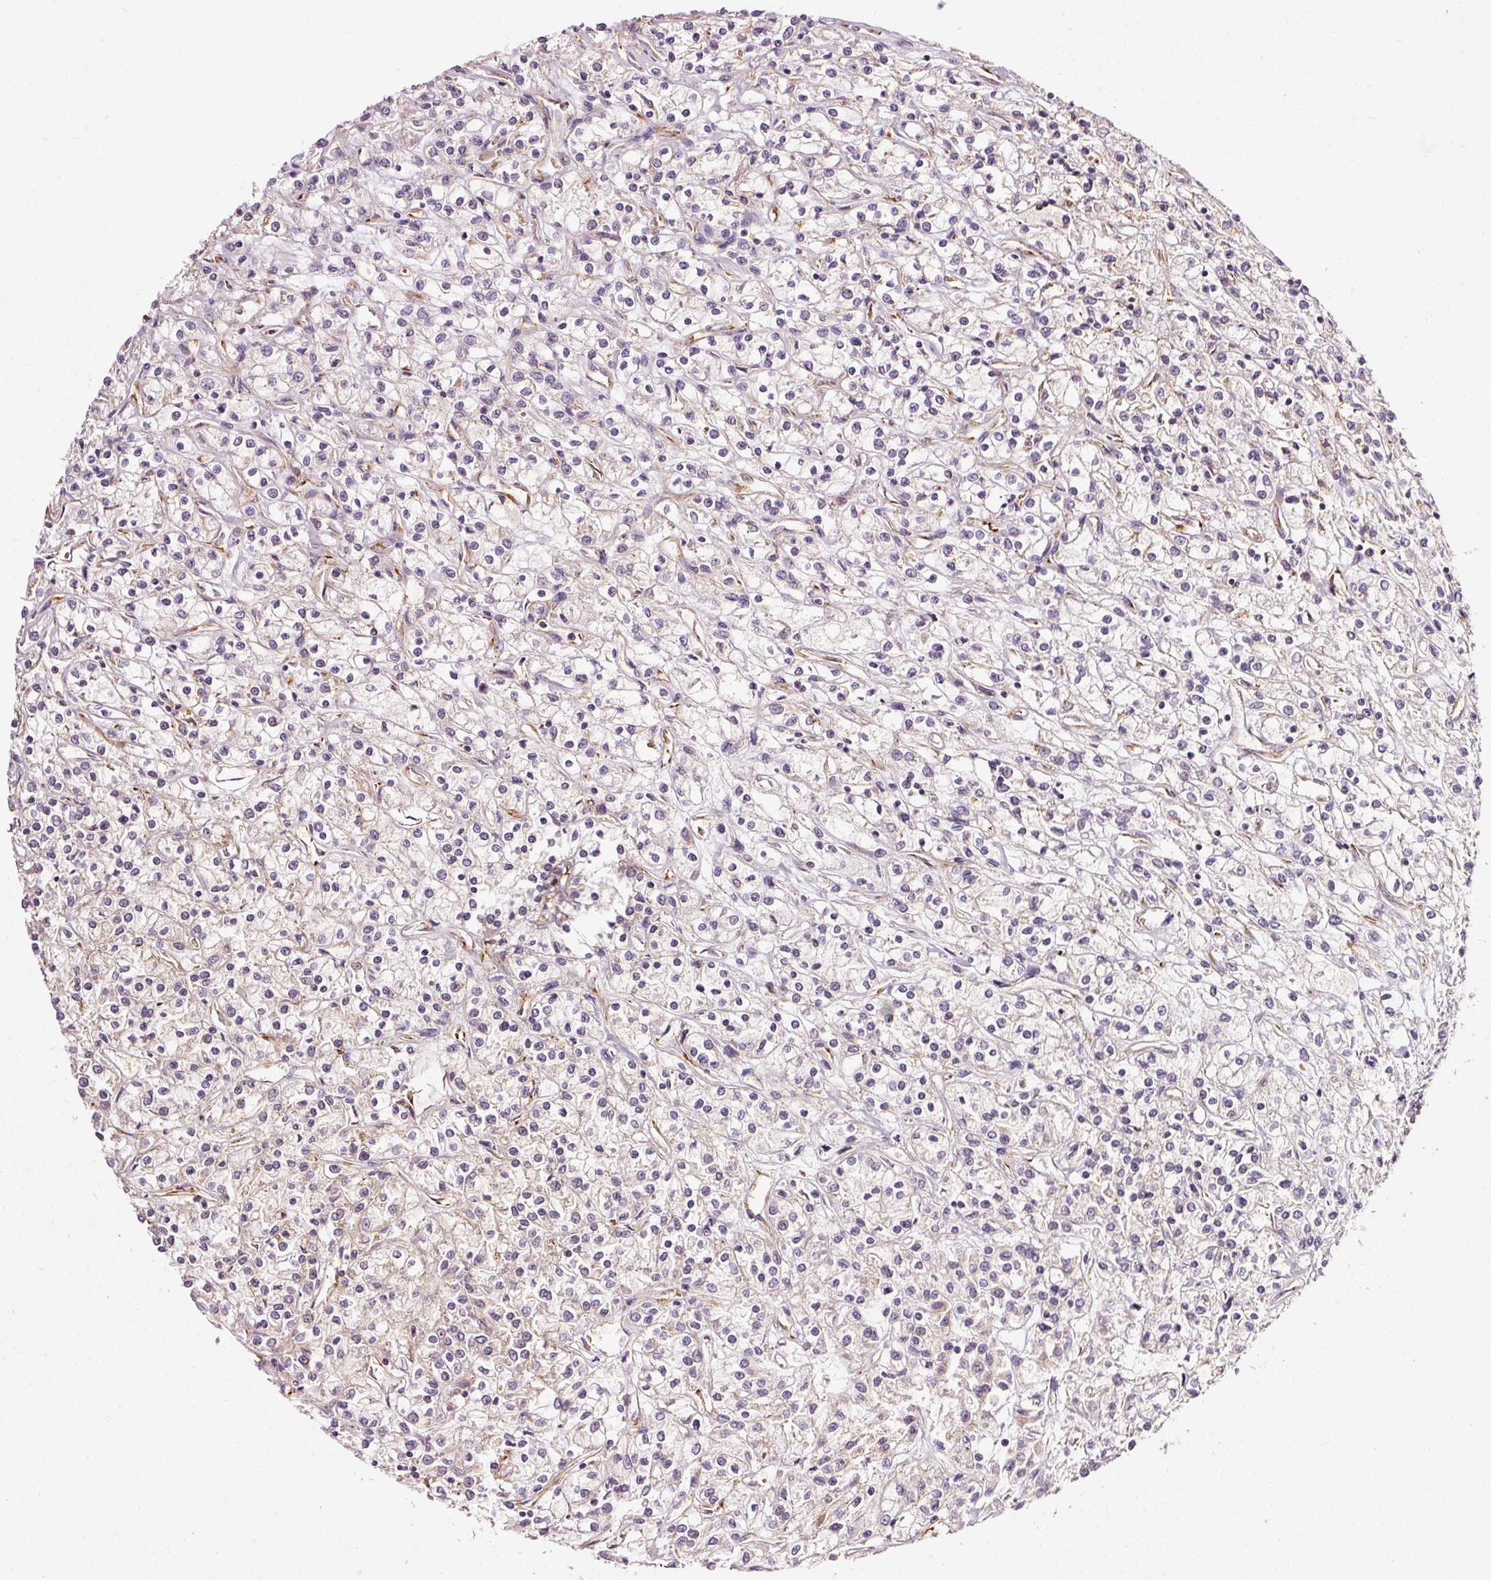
{"staining": {"intensity": "weak", "quantity": "<25%", "location": "cytoplasmic/membranous"}, "tissue": "renal cancer", "cell_type": "Tumor cells", "image_type": "cancer", "snomed": [{"axis": "morphology", "description": "Adenocarcinoma, NOS"}, {"axis": "topography", "description": "Kidney"}], "caption": "Tumor cells show no significant expression in renal adenocarcinoma.", "gene": "RPL10A", "patient": {"sex": "female", "age": 59}}